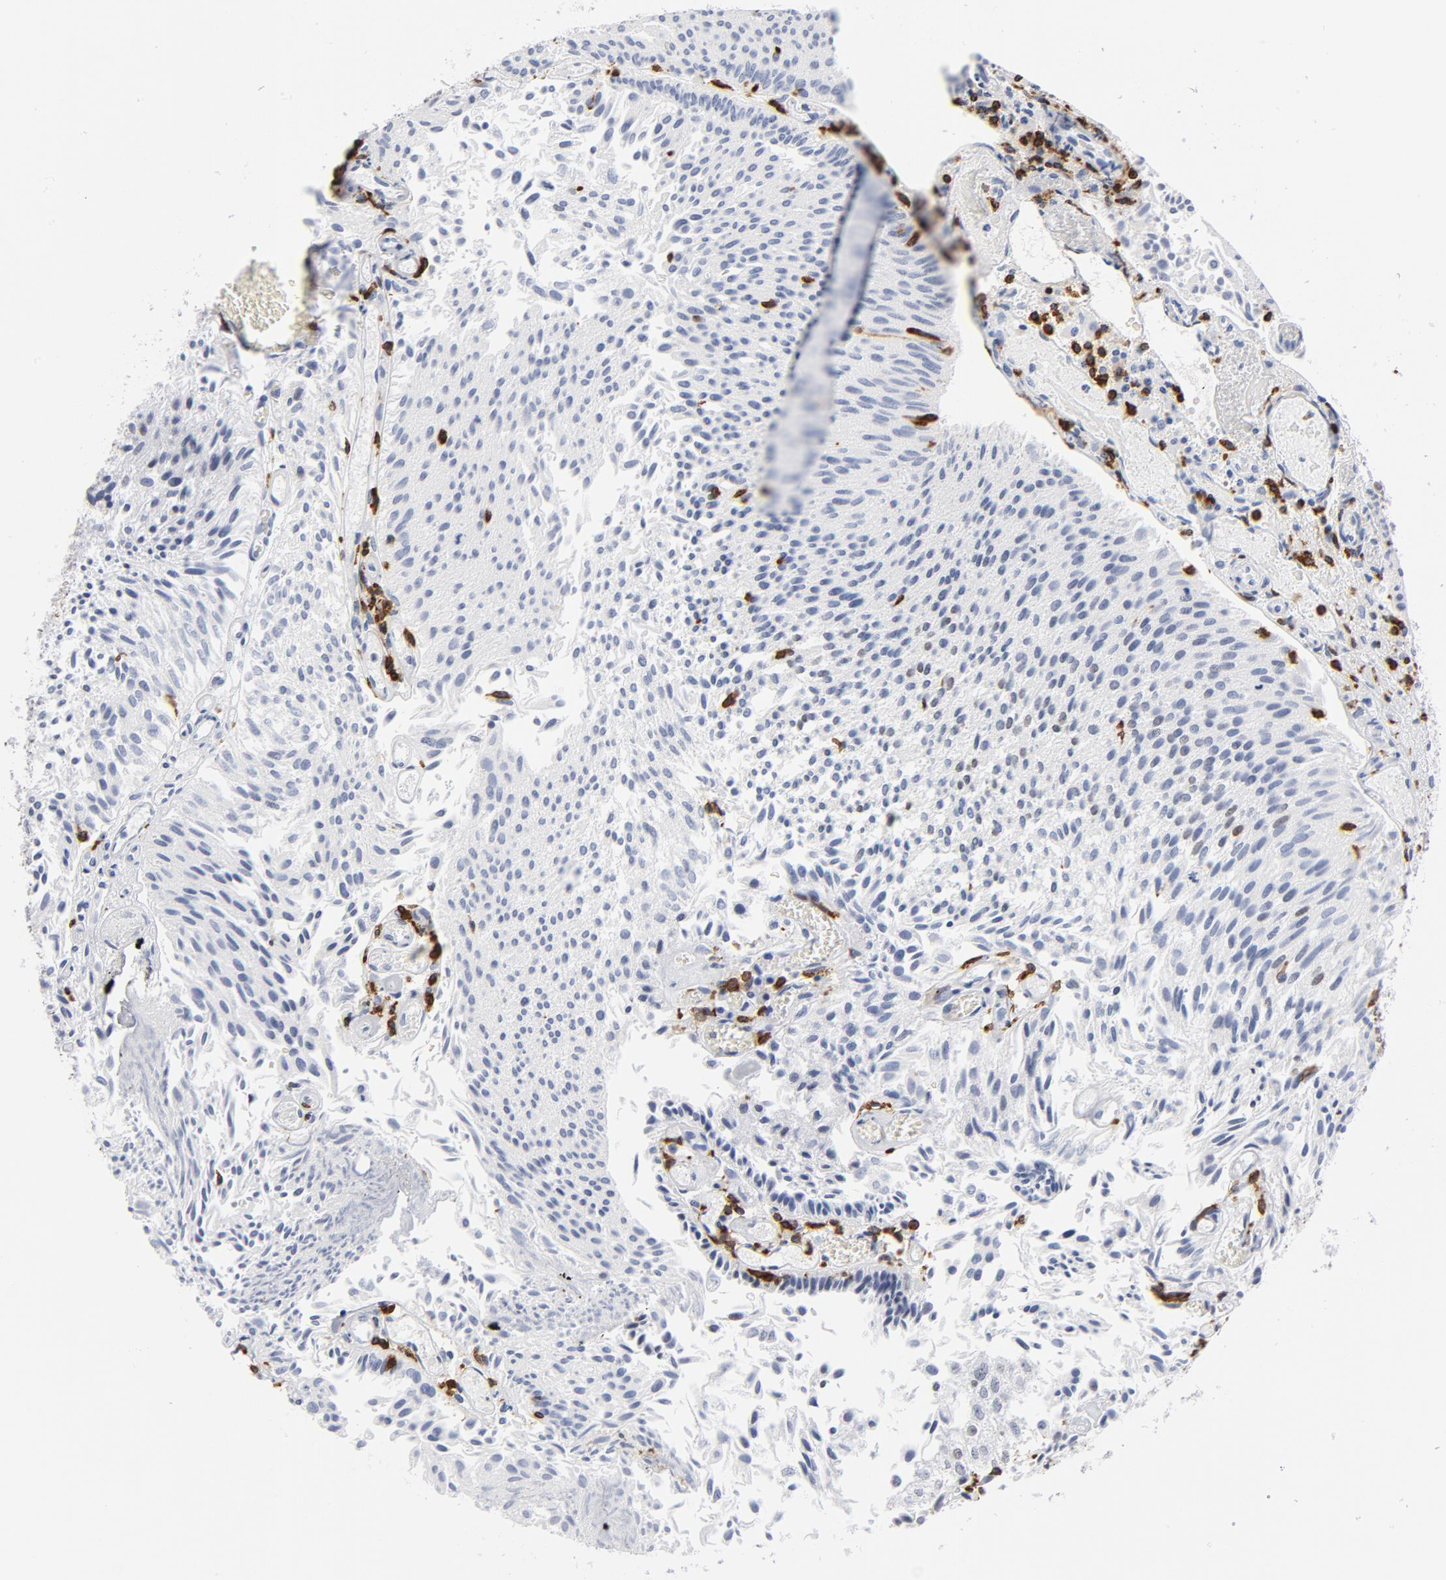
{"staining": {"intensity": "negative", "quantity": "none", "location": "none"}, "tissue": "urothelial cancer", "cell_type": "Tumor cells", "image_type": "cancer", "snomed": [{"axis": "morphology", "description": "Urothelial carcinoma, Low grade"}, {"axis": "topography", "description": "Urinary bladder"}], "caption": "The photomicrograph demonstrates no staining of tumor cells in urothelial carcinoma (low-grade).", "gene": "CD2", "patient": {"sex": "male", "age": 86}}